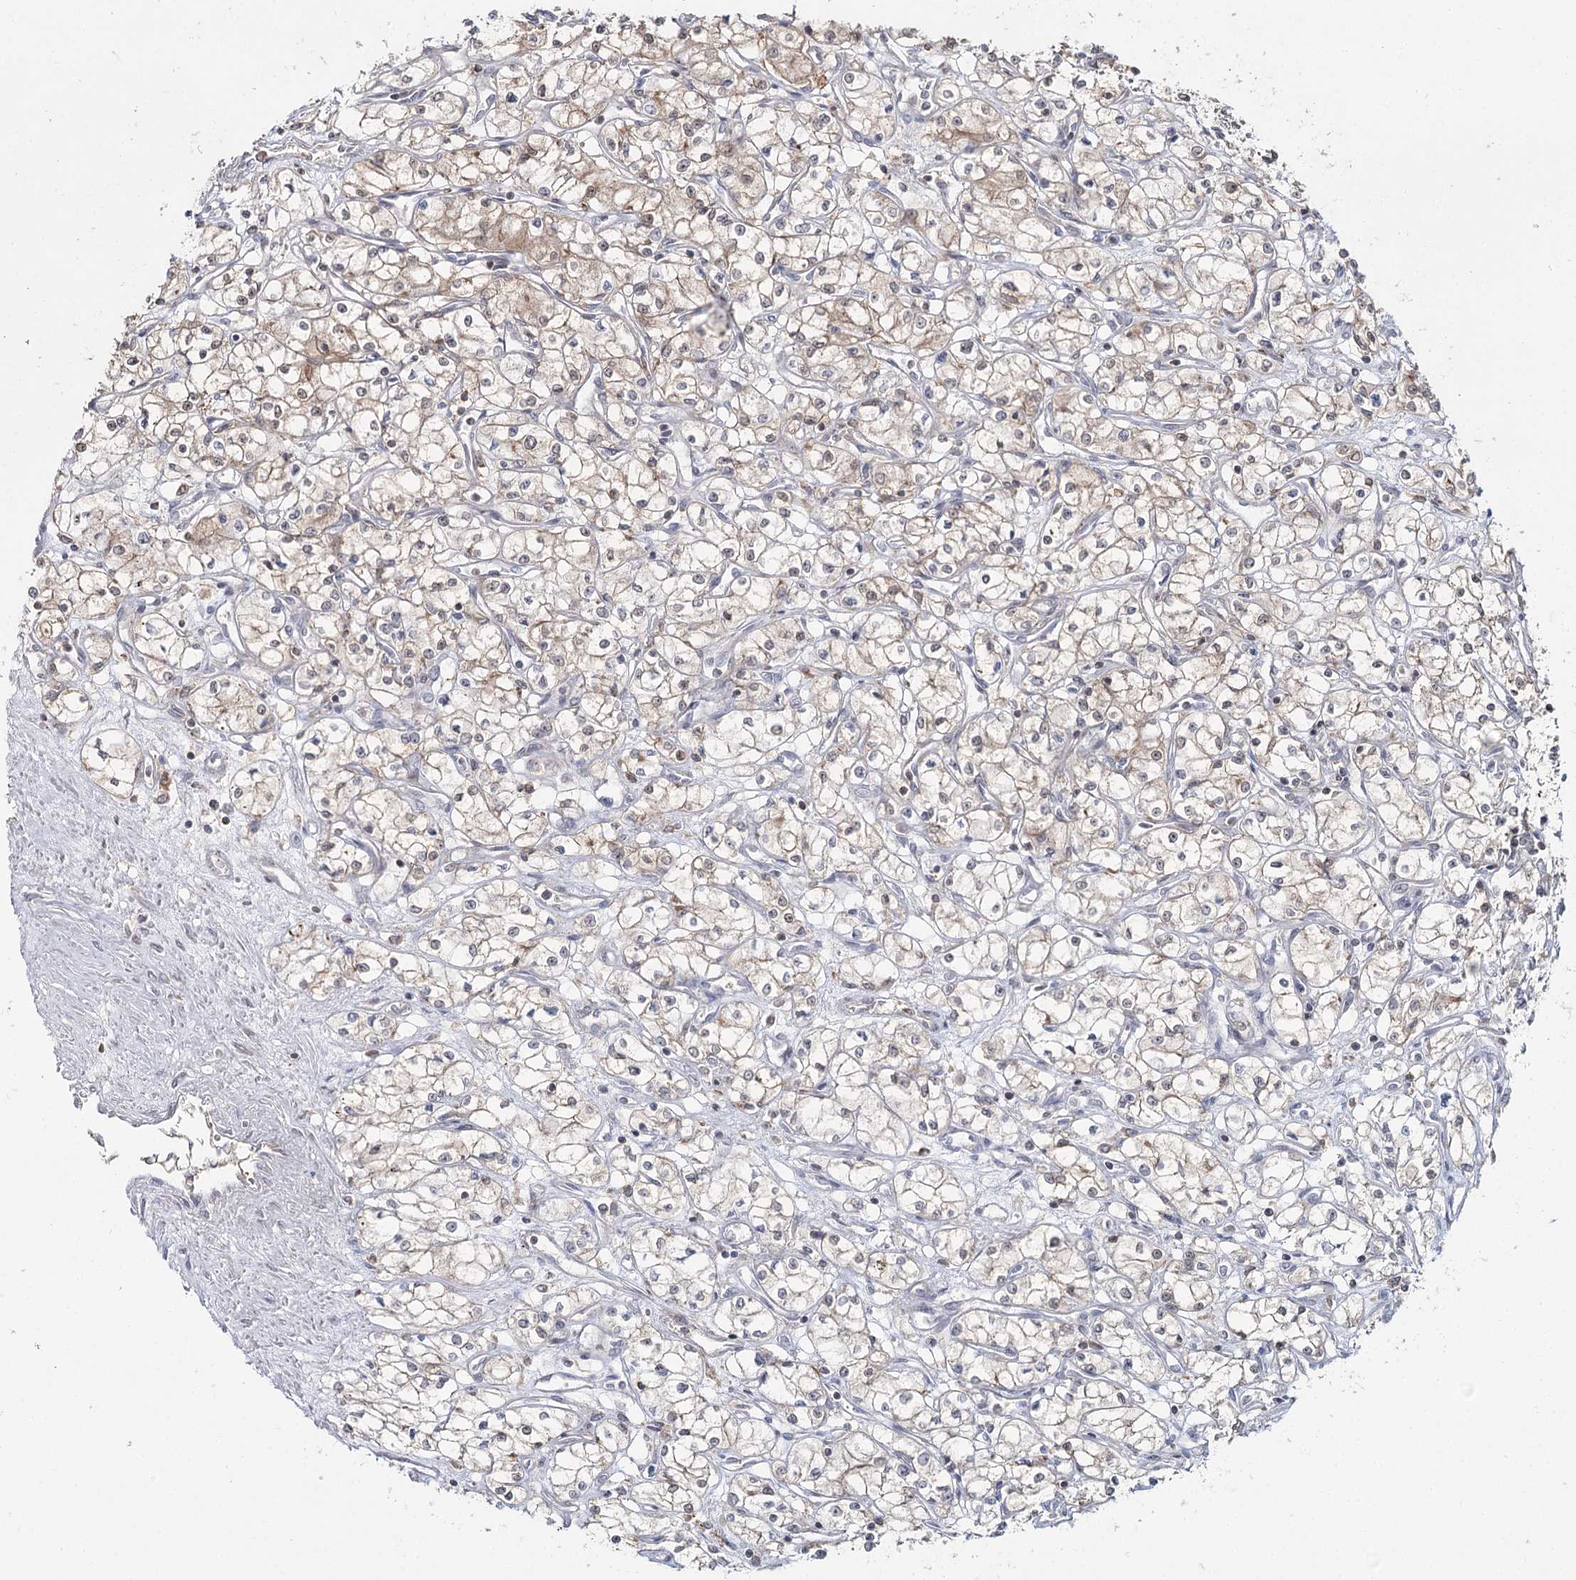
{"staining": {"intensity": "weak", "quantity": "25%-75%", "location": "cytoplasmic/membranous,nuclear"}, "tissue": "renal cancer", "cell_type": "Tumor cells", "image_type": "cancer", "snomed": [{"axis": "morphology", "description": "Adenocarcinoma, NOS"}, {"axis": "topography", "description": "Kidney"}], "caption": "The immunohistochemical stain shows weak cytoplasmic/membranous and nuclear staining in tumor cells of adenocarcinoma (renal) tissue. (DAB (3,3'-diaminobenzidine) IHC, brown staining for protein, blue staining for nuclei).", "gene": "WDR44", "patient": {"sex": "male", "age": 59}}